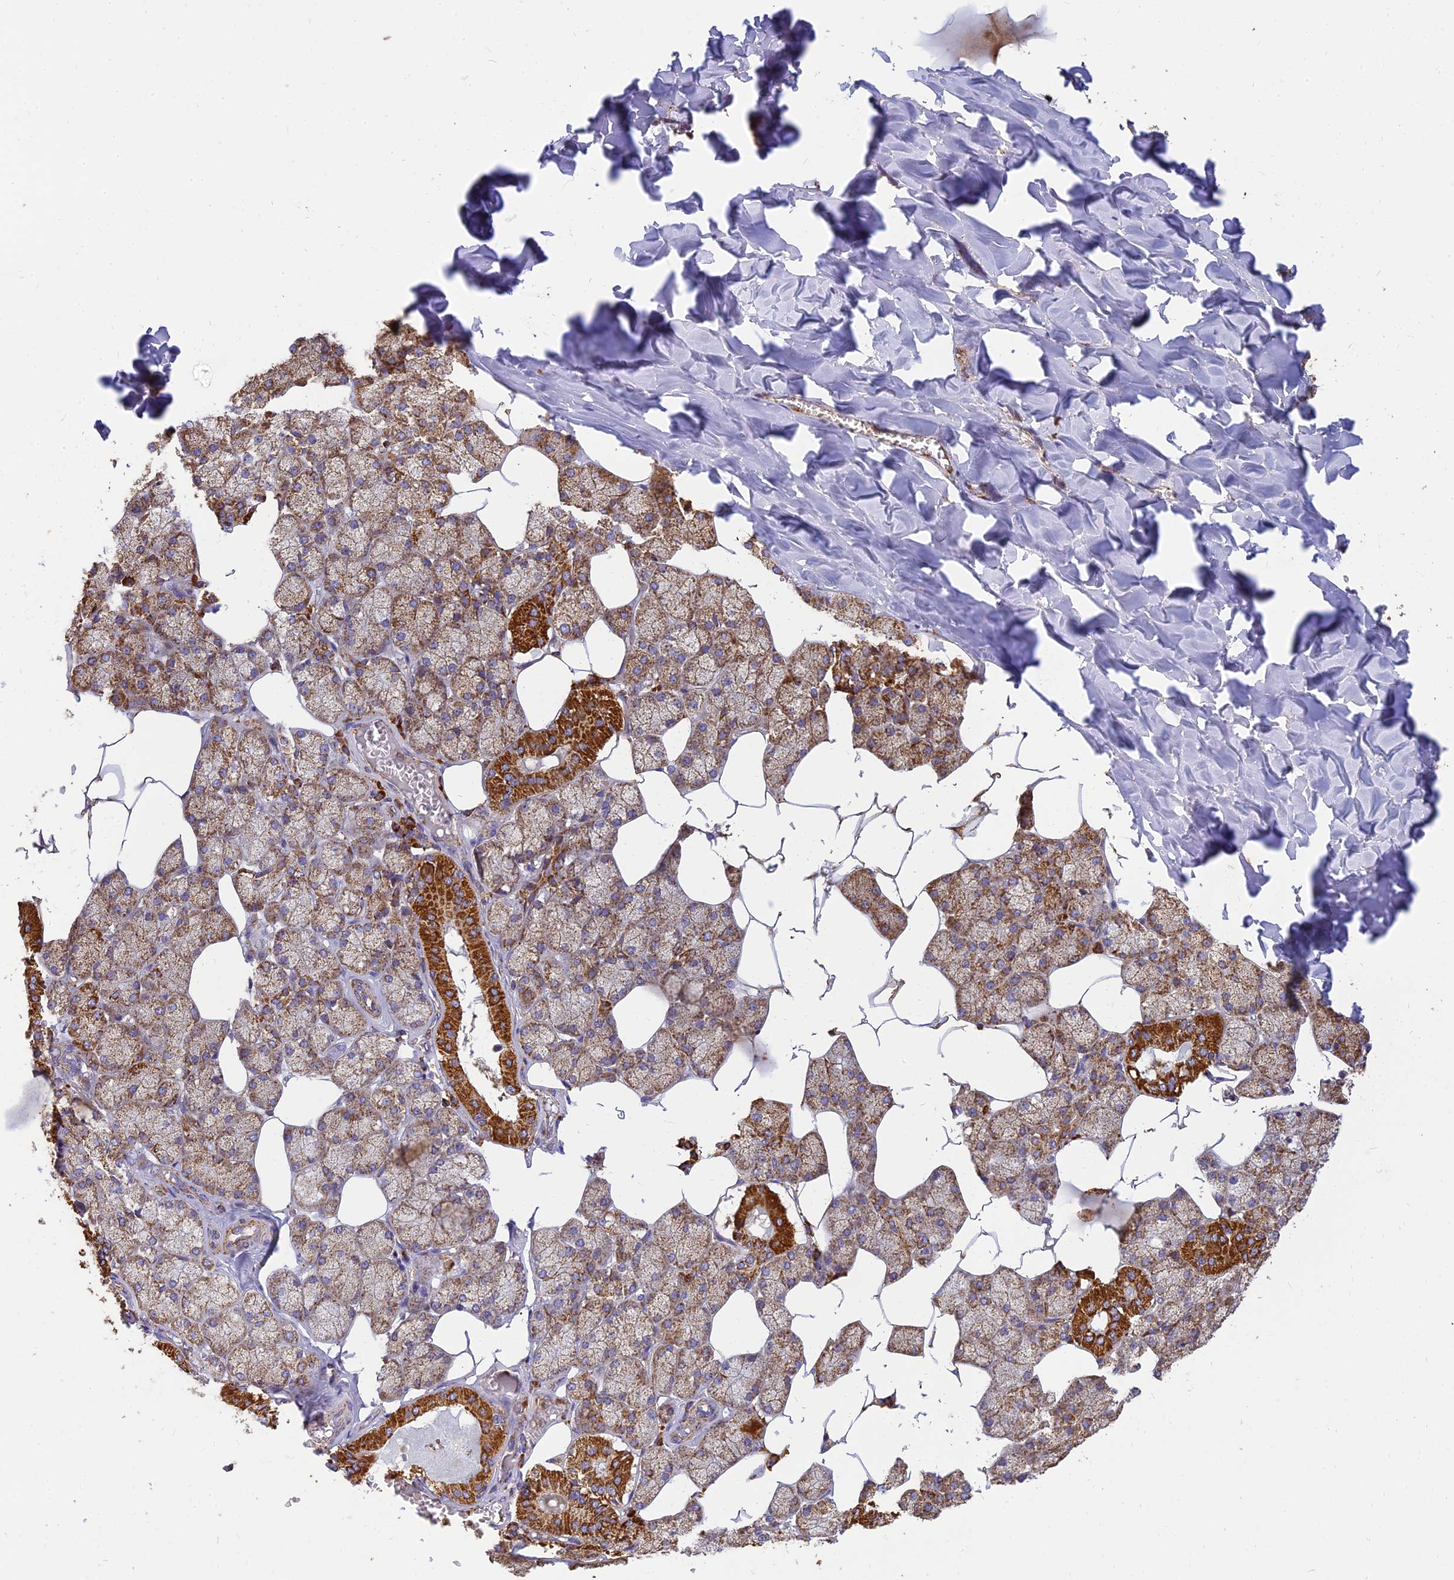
{"staining": {"intensity": "strong", "quantity": "25%-75%", "location": "cytoplasmic/membranous"}, "tissue": "salivary gland", "cell_type": "Glandular cells", "image_type": "normal", "snomed": [{"axis": "morphology", "description": "Normal tissue, NOS"}, {"axis": "topography", "description": "Salivary gland"}], "caption": "Benign salivary gland was stained to show a protein in brown. There is high levels of strong cytoplasmic/membranous positivity in approximately 25%-75% of glandular cells.", "gene": "THUMPD2", "patient": {"sex": "male", "age": 62}}